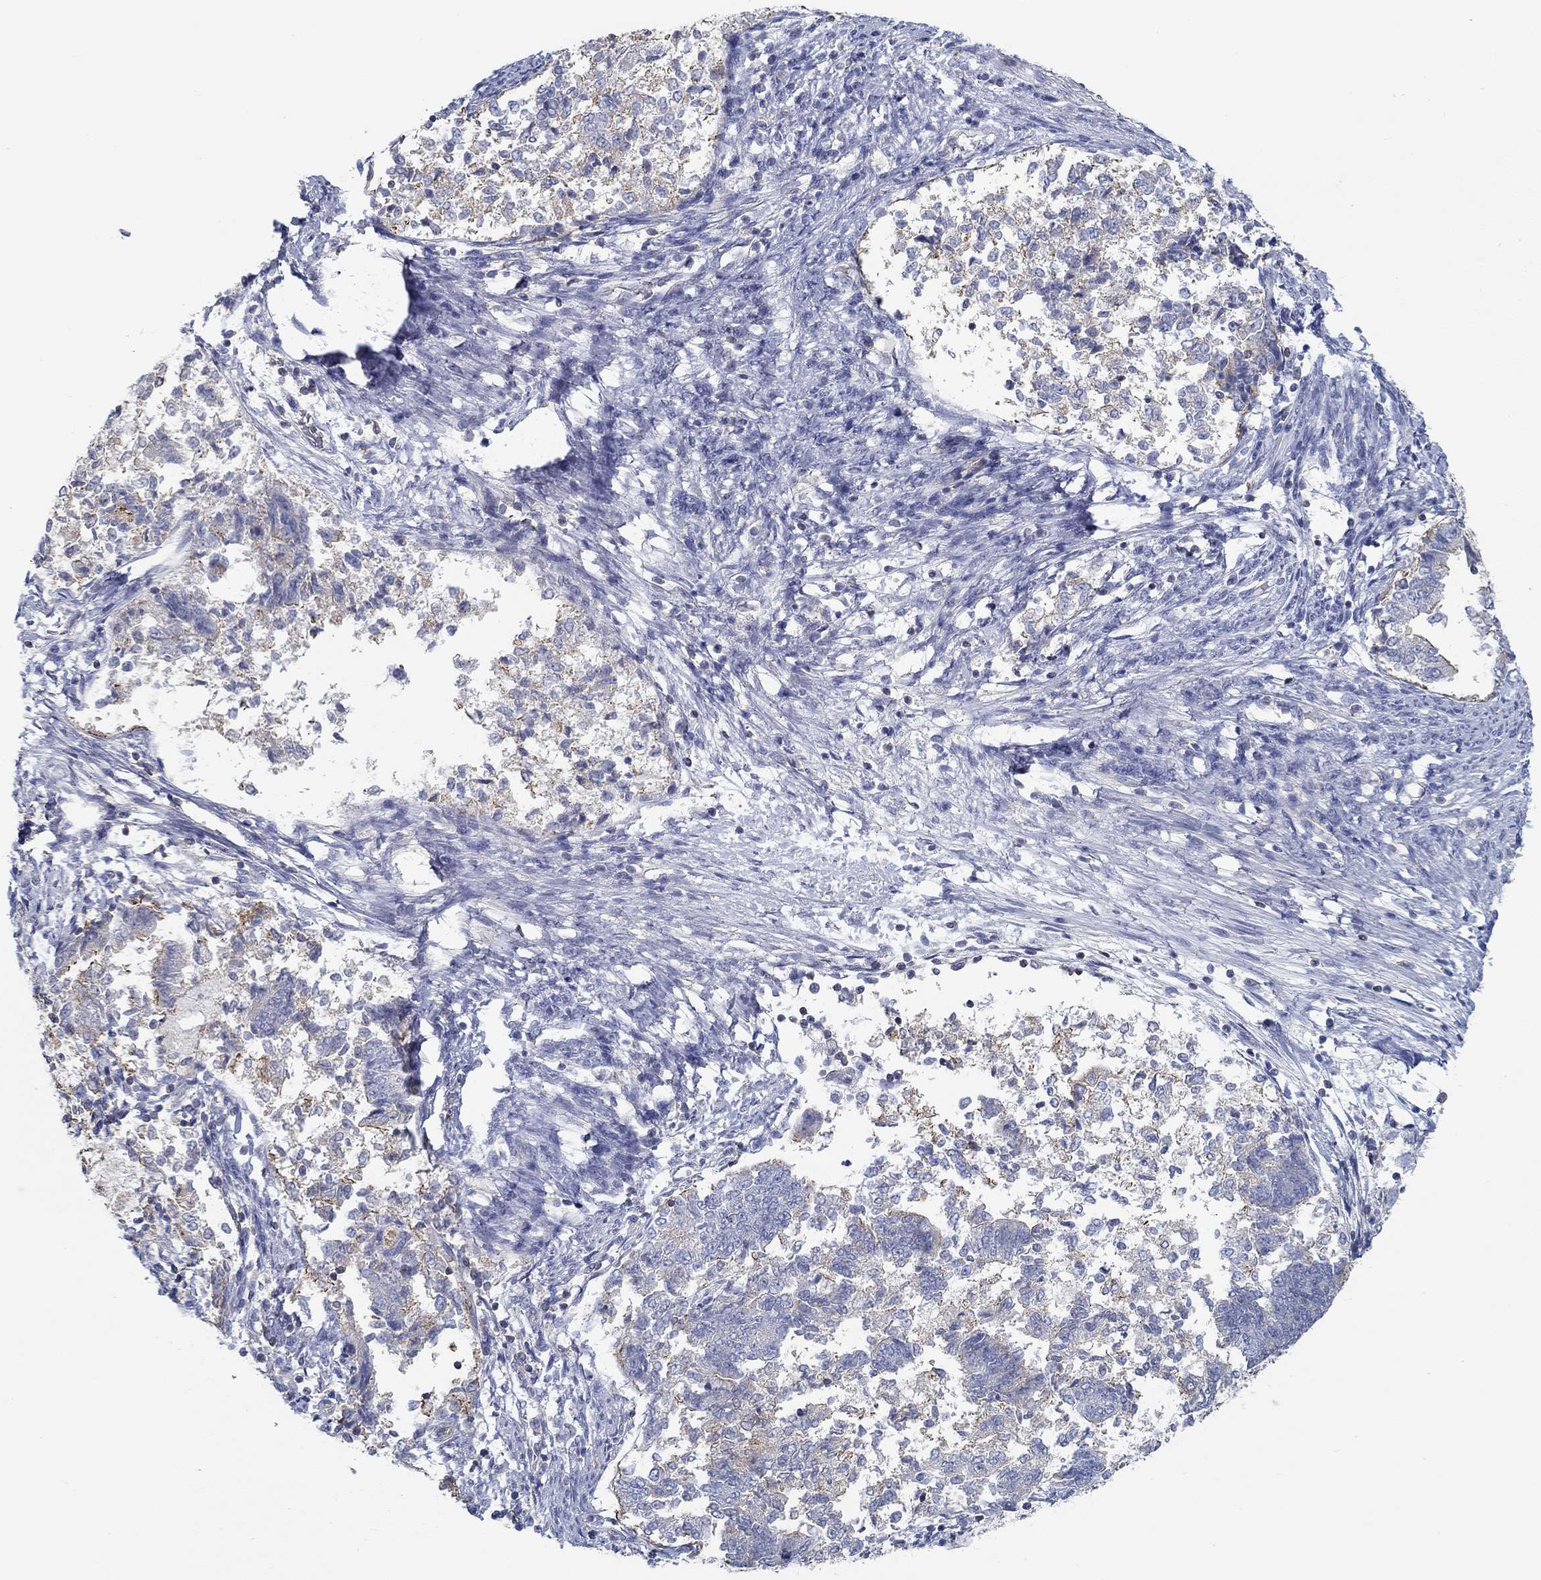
{"staining": {"intensity": "moderate", "quantity": "<25%", "location": "cytoplasmic/membranous"}, "tissue": "endometrial cancer", "cell_type": "Tumor cells", "image_type": "cancer", "snomed": [{"axis": "morphology", "description": "Adenocarcinoma, NOS"}, {"axis": "topography", "description": "Endometrium"}], "caption": "Endometrial cancer stained with a brown dye demonstrates moderate cytoplasmic/membranous positive staining in approximately <25% of tumor cells.", "gene": "BBOF1", "patient": {"sex": "female", "age": 65}}